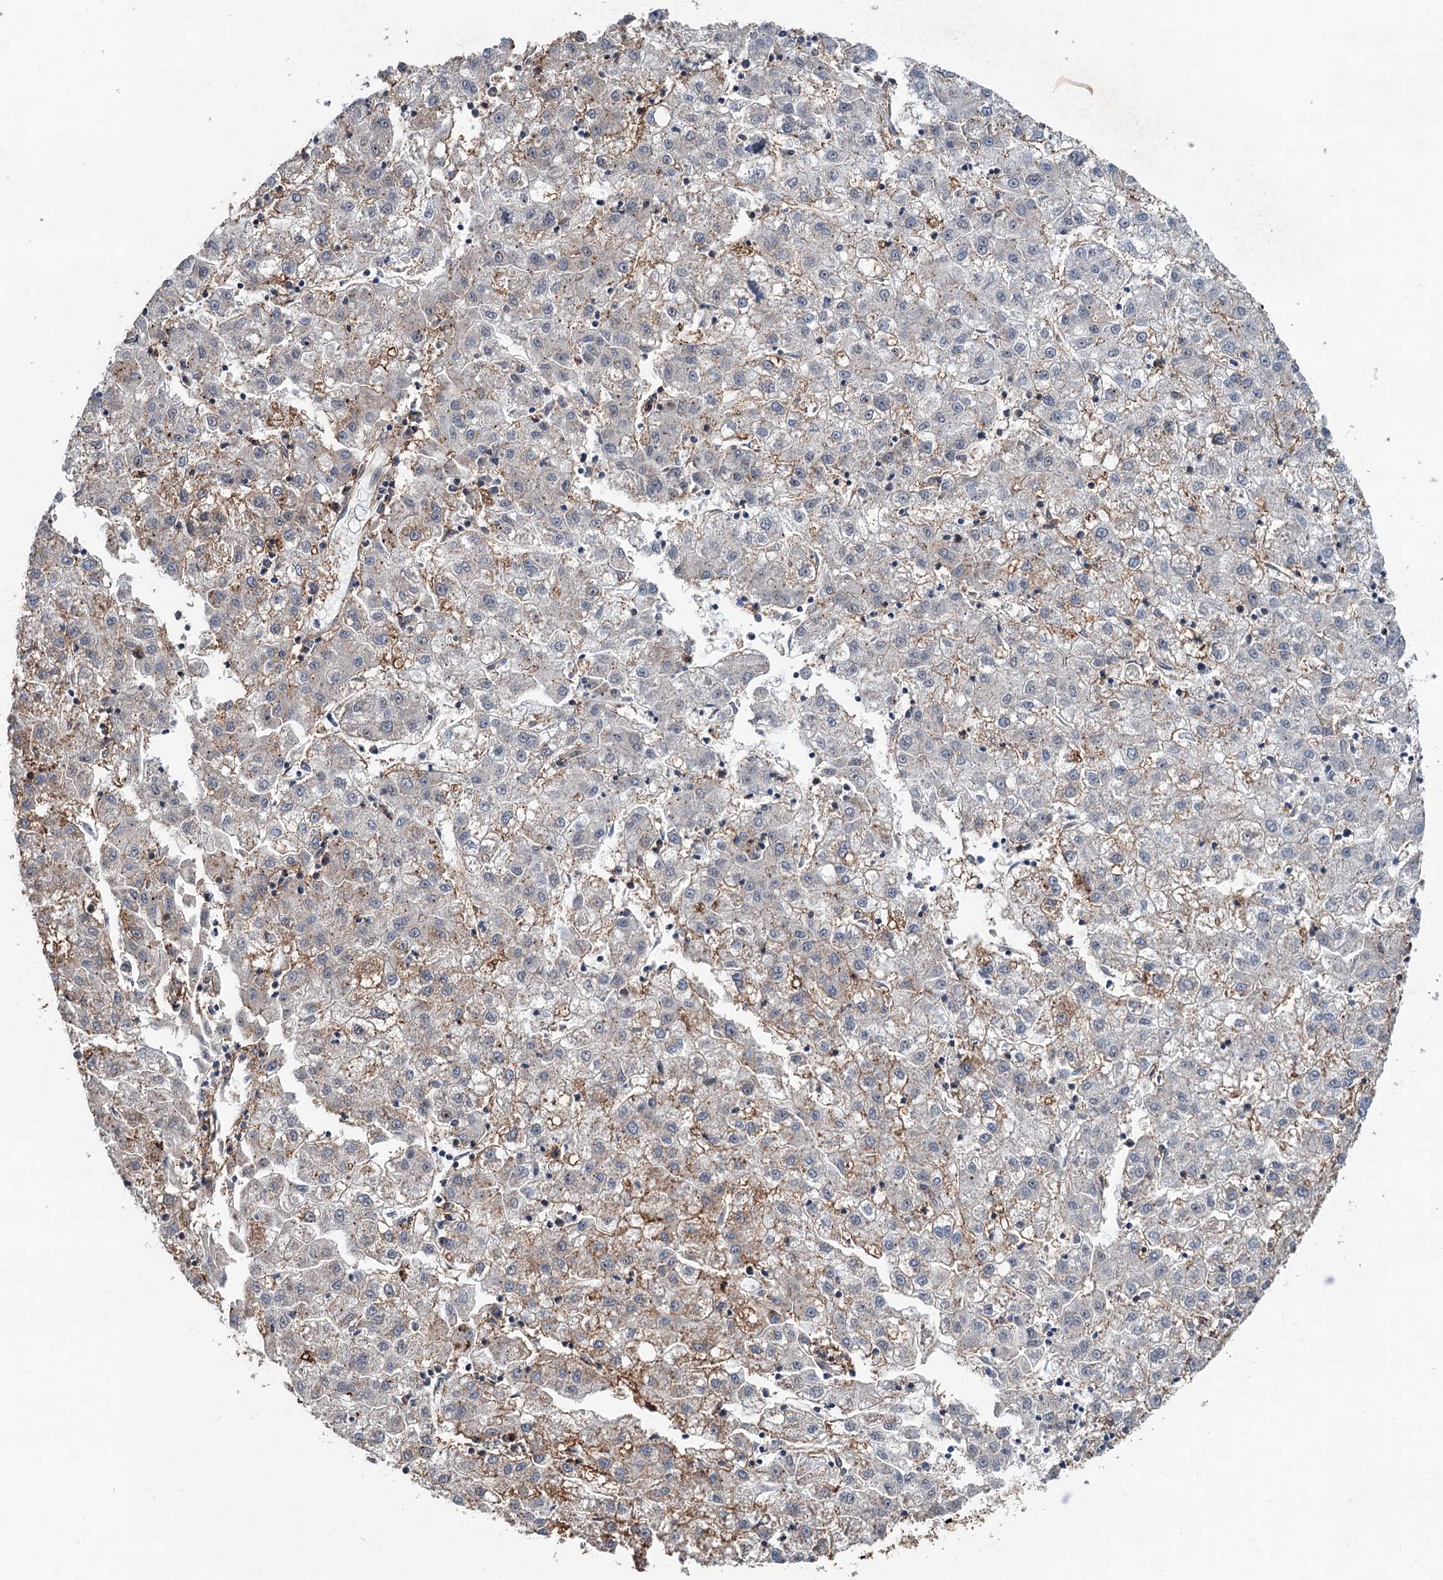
{"staining": {"intensity": "weak", "quantity": "<25%", "location": "cytoplasmic/membranous"}, "tissue": "liver cancer", "cell_type": "Tumor cells", "image_type": "cancer", "snomed": [{"axis": "morphology", "description": "Carcinoma, Hepatocellular, NOS"}, {"axis": "topography", "description": "Liver"}], "caption": "Tumor cells show no significant expression in liver cancer (hepatocellular carcinoma).", "gene": "TMA16", "patient": {"sex": "male", "age": 72}}